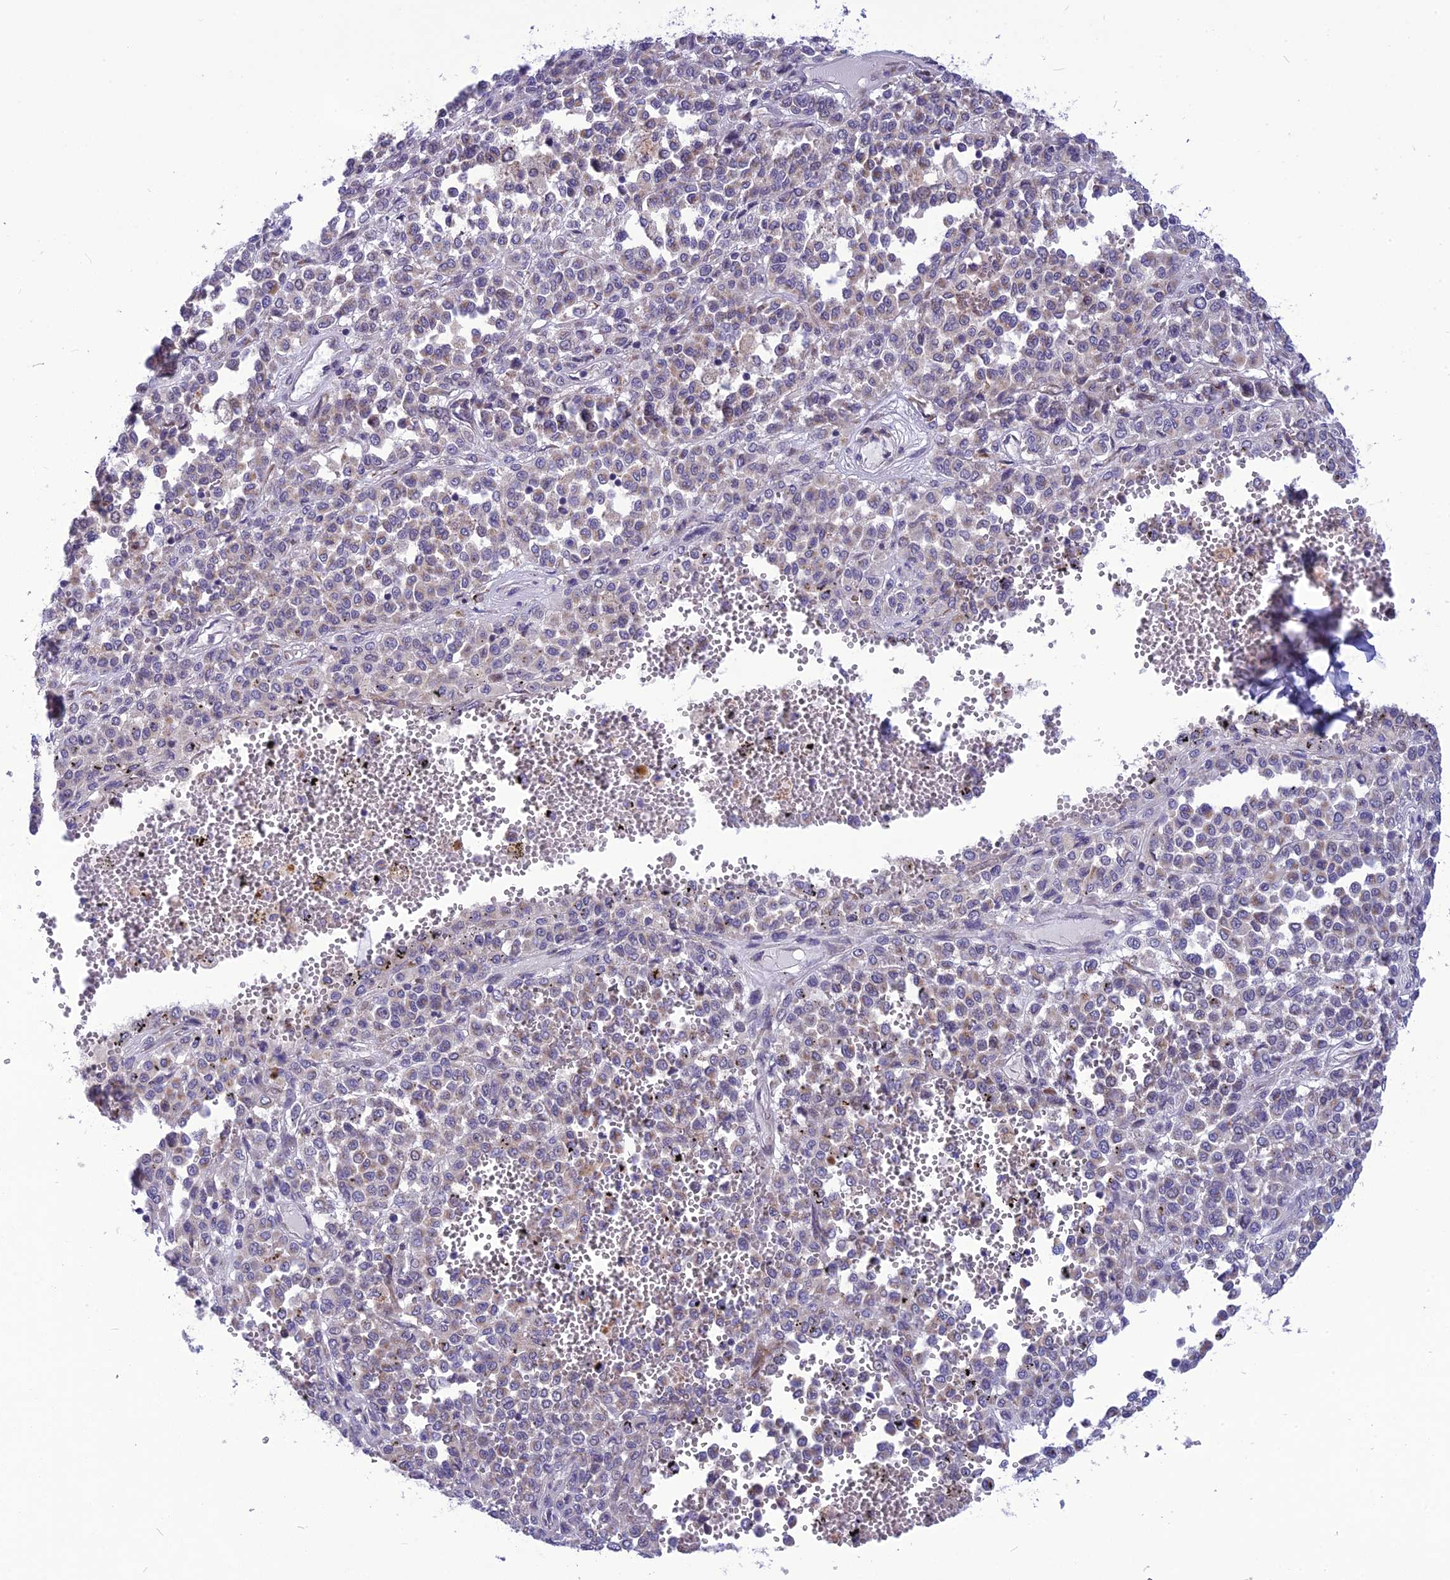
{"staining": {"intensity": "negative", "quantity": "none", "location": "none"}, "tissue": "melanoma", "cell_type": "Tumor cells", "image_type": "cancer", "snomed": [{"axis": "morphology", "description": "Malignant melanoma, Metastatic site"}, {"axis": "topography", "description": "Pancreas"}], "caption": "High power microscopy histopathology image of an immunohistochemistry micrograph of malignant melanoma (metastatic site), revealing no significant staining in tumor cells.", "gene": "PSMF1", "patient": {"sex": "female", "age": 30}}